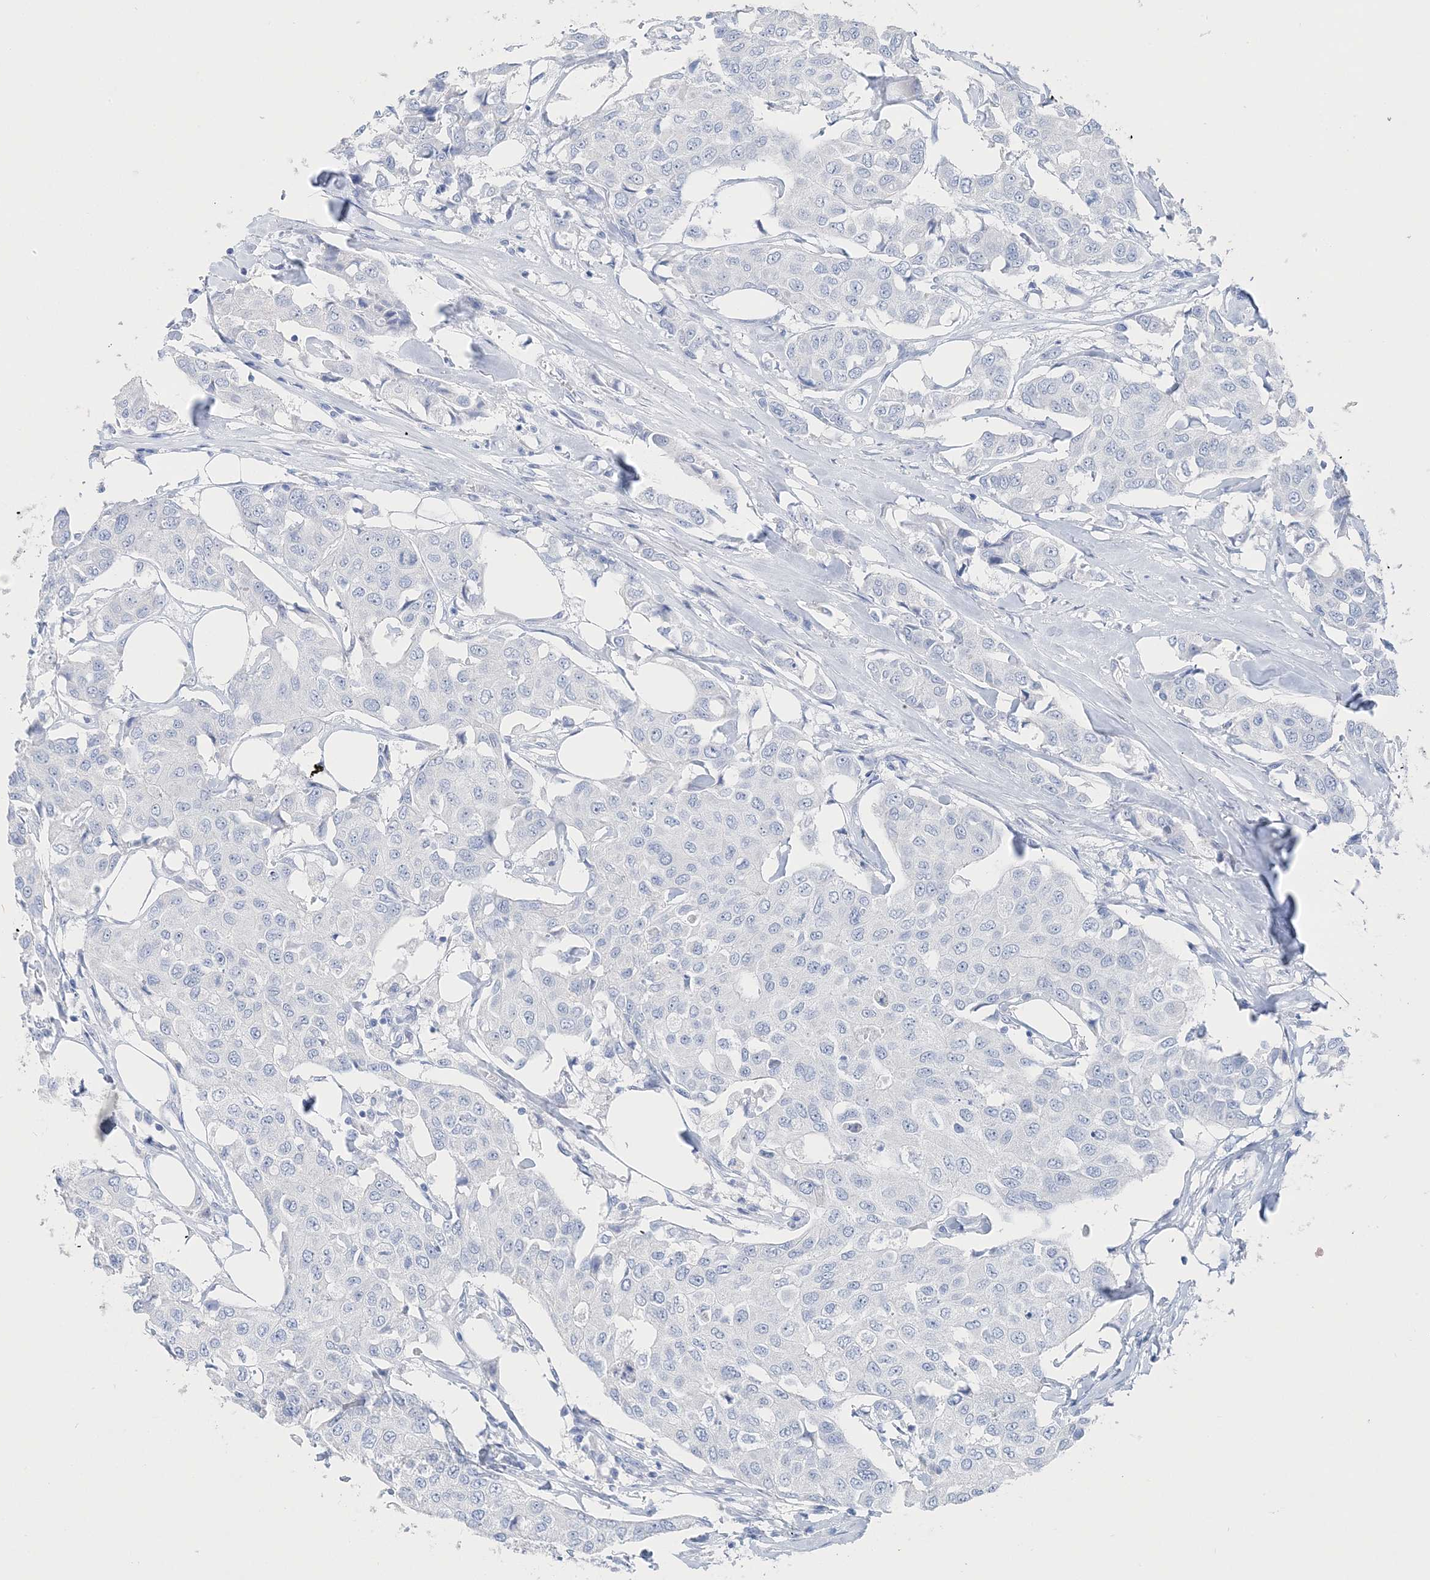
{"staining": {"intensity": "negative", "quantity": "none", "location": "none"}, "tissue": "breast cancer", "cell_type": "Tumor cells", "image_type": "cancer", "snomed": [{"axis": "morphology", "description": "Duct carcinoma"}, {"axis": "topography", "description": "Breast"}], "caption": "Immunohistochemistry of breast cancer (invasive ductal carcinoma) reveals no expression in tumor cells. (Stains: DAB IHC with hematoxylin counter stain, Microscopy: brightfield microscopy at high magnification).", "gene": "TSPYL6", "patient": {"sex": "female", "age": 80}}